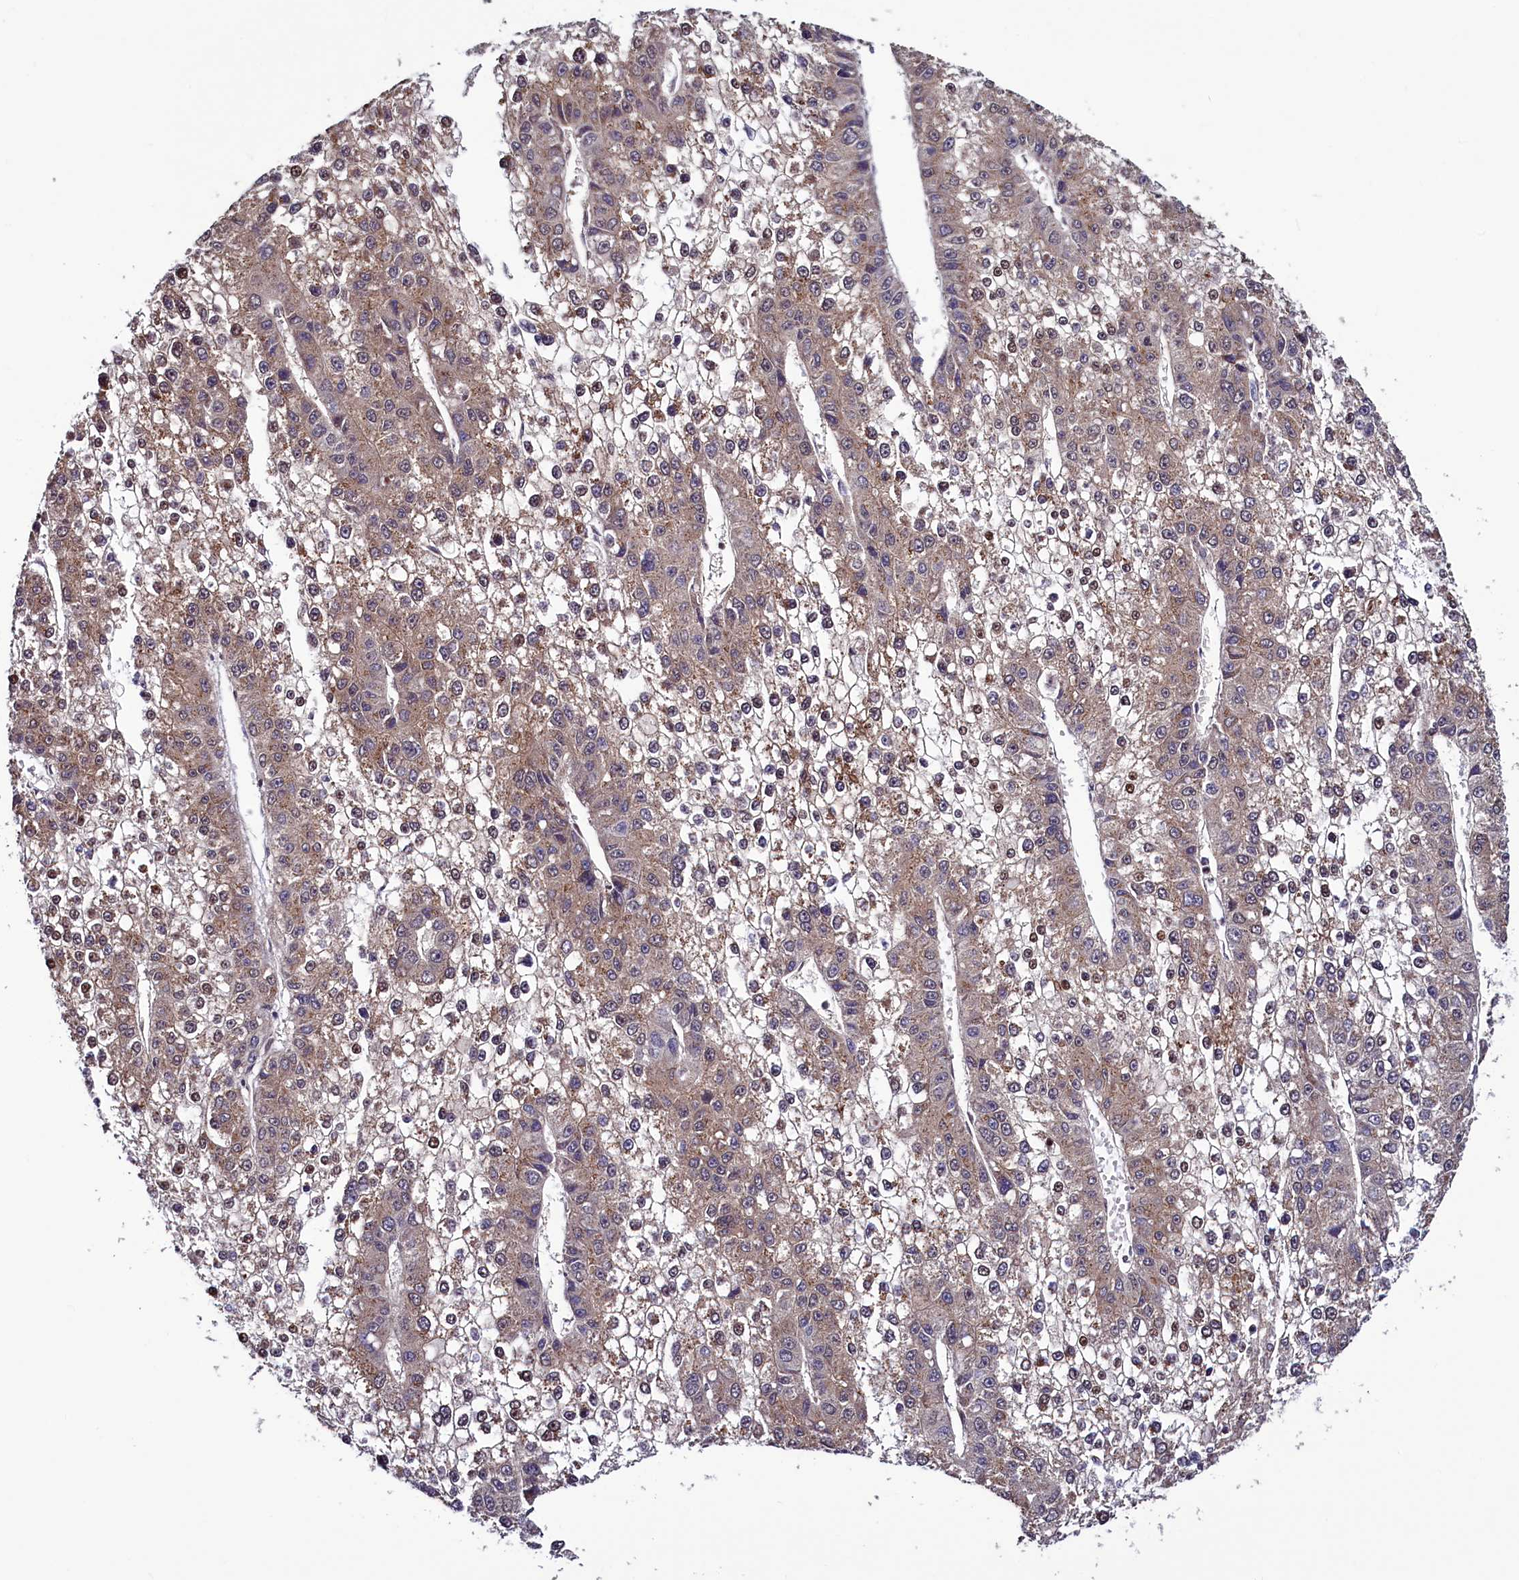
{"staining": {"intensity": "moderate", "quantity": ">75%", "location": "cytoplasmic/membranous,nuclear"}, "tissue": "liver cancer", "cell_type": "Tumor cells", "image_type": "cancer", "snomed": [{"axis": "morphology", "description": "Carcinoma, Hepatocellular, NOS"}, {"axis": "topography", "description": "Liver"}], "caption": "Immunohistochemical staining of human hepatocellular carcinoma (liver) demonstrates medium levels of moderate cytoplasmic/membranous and nuclear positivity in about >75% of tumor cells. (Brightfield microscopy of DAB IHC at high magnification).", "gene": "SEC24C", "patient": {"sex": "female", "age": 73}}